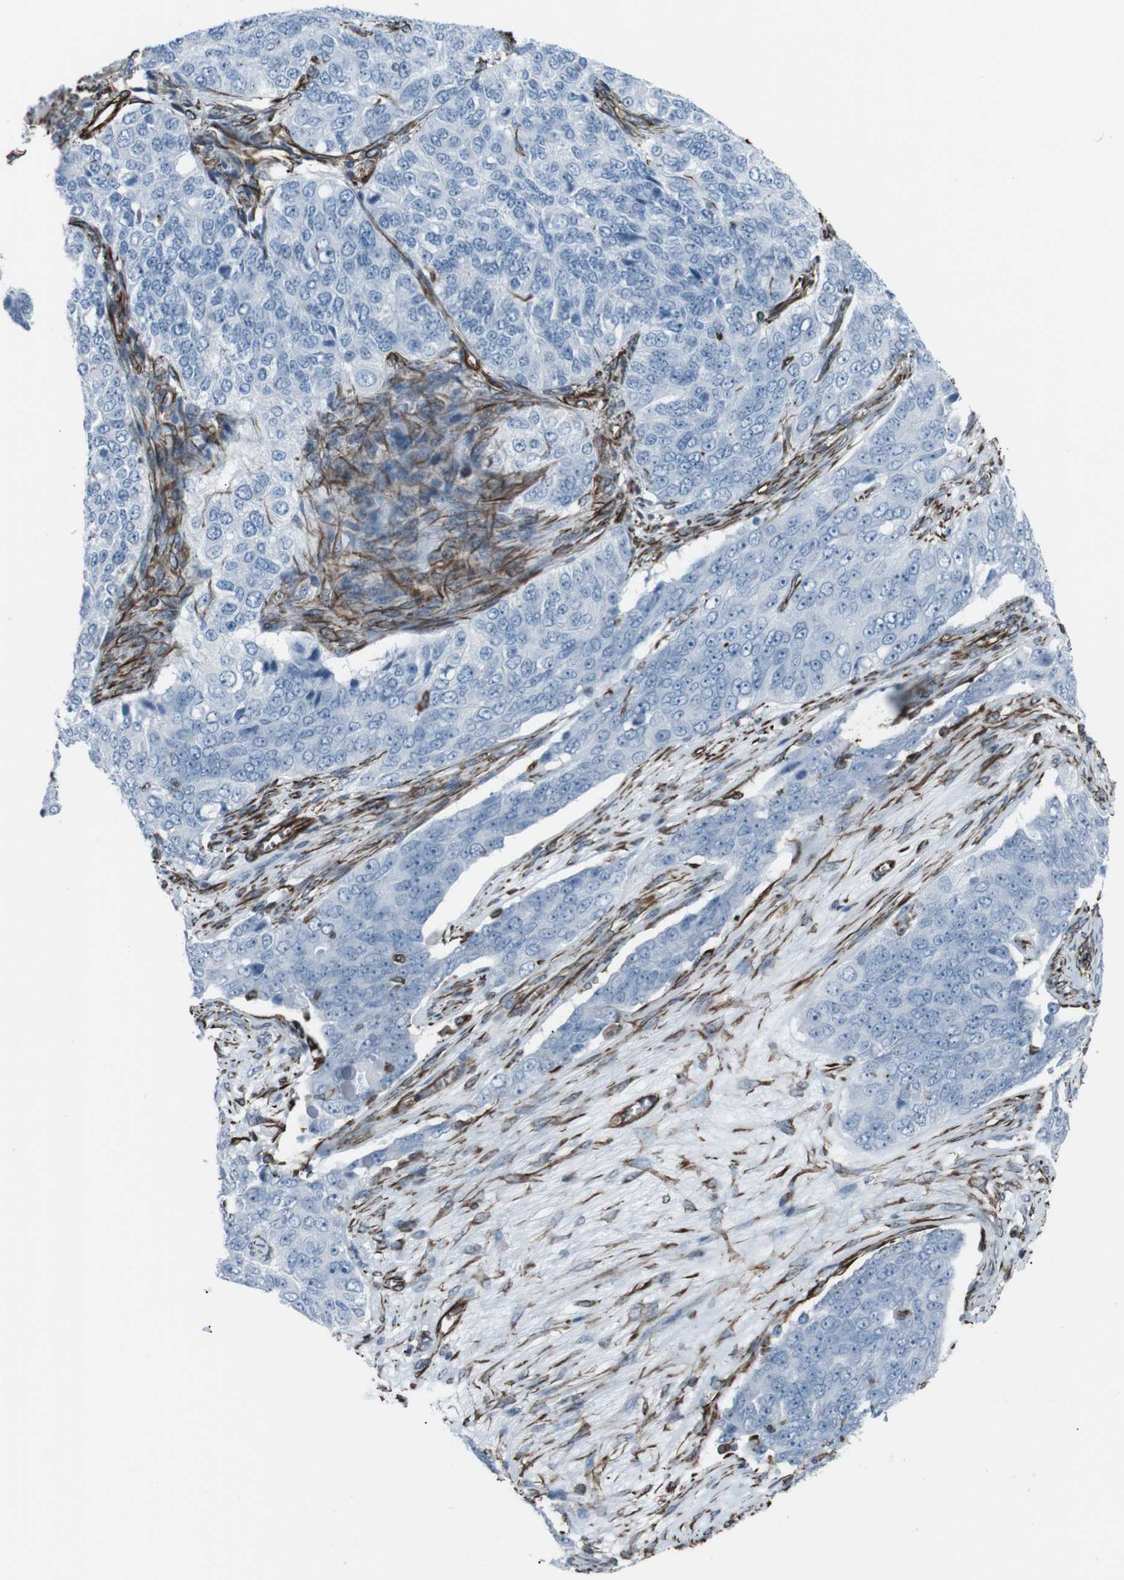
{"staining": {"intensity": "negative", "quantity": "none", "location": "none"}, "tissue": "ovarian cancer", "cell_type": "Tumor cells", "image_type": "cancer", "snomed": [{"axis": "morphology", "description": "Carcinoma, endometroid"}, {"axis": "topography", "description": "Ovary"}], "caption": "This is an IHC photomicrograph of human ovarian cancer. There is no positivity in tumor cells.", "gene": "ZDHHC6", "patient": {"sex": "female", "age": 51}}